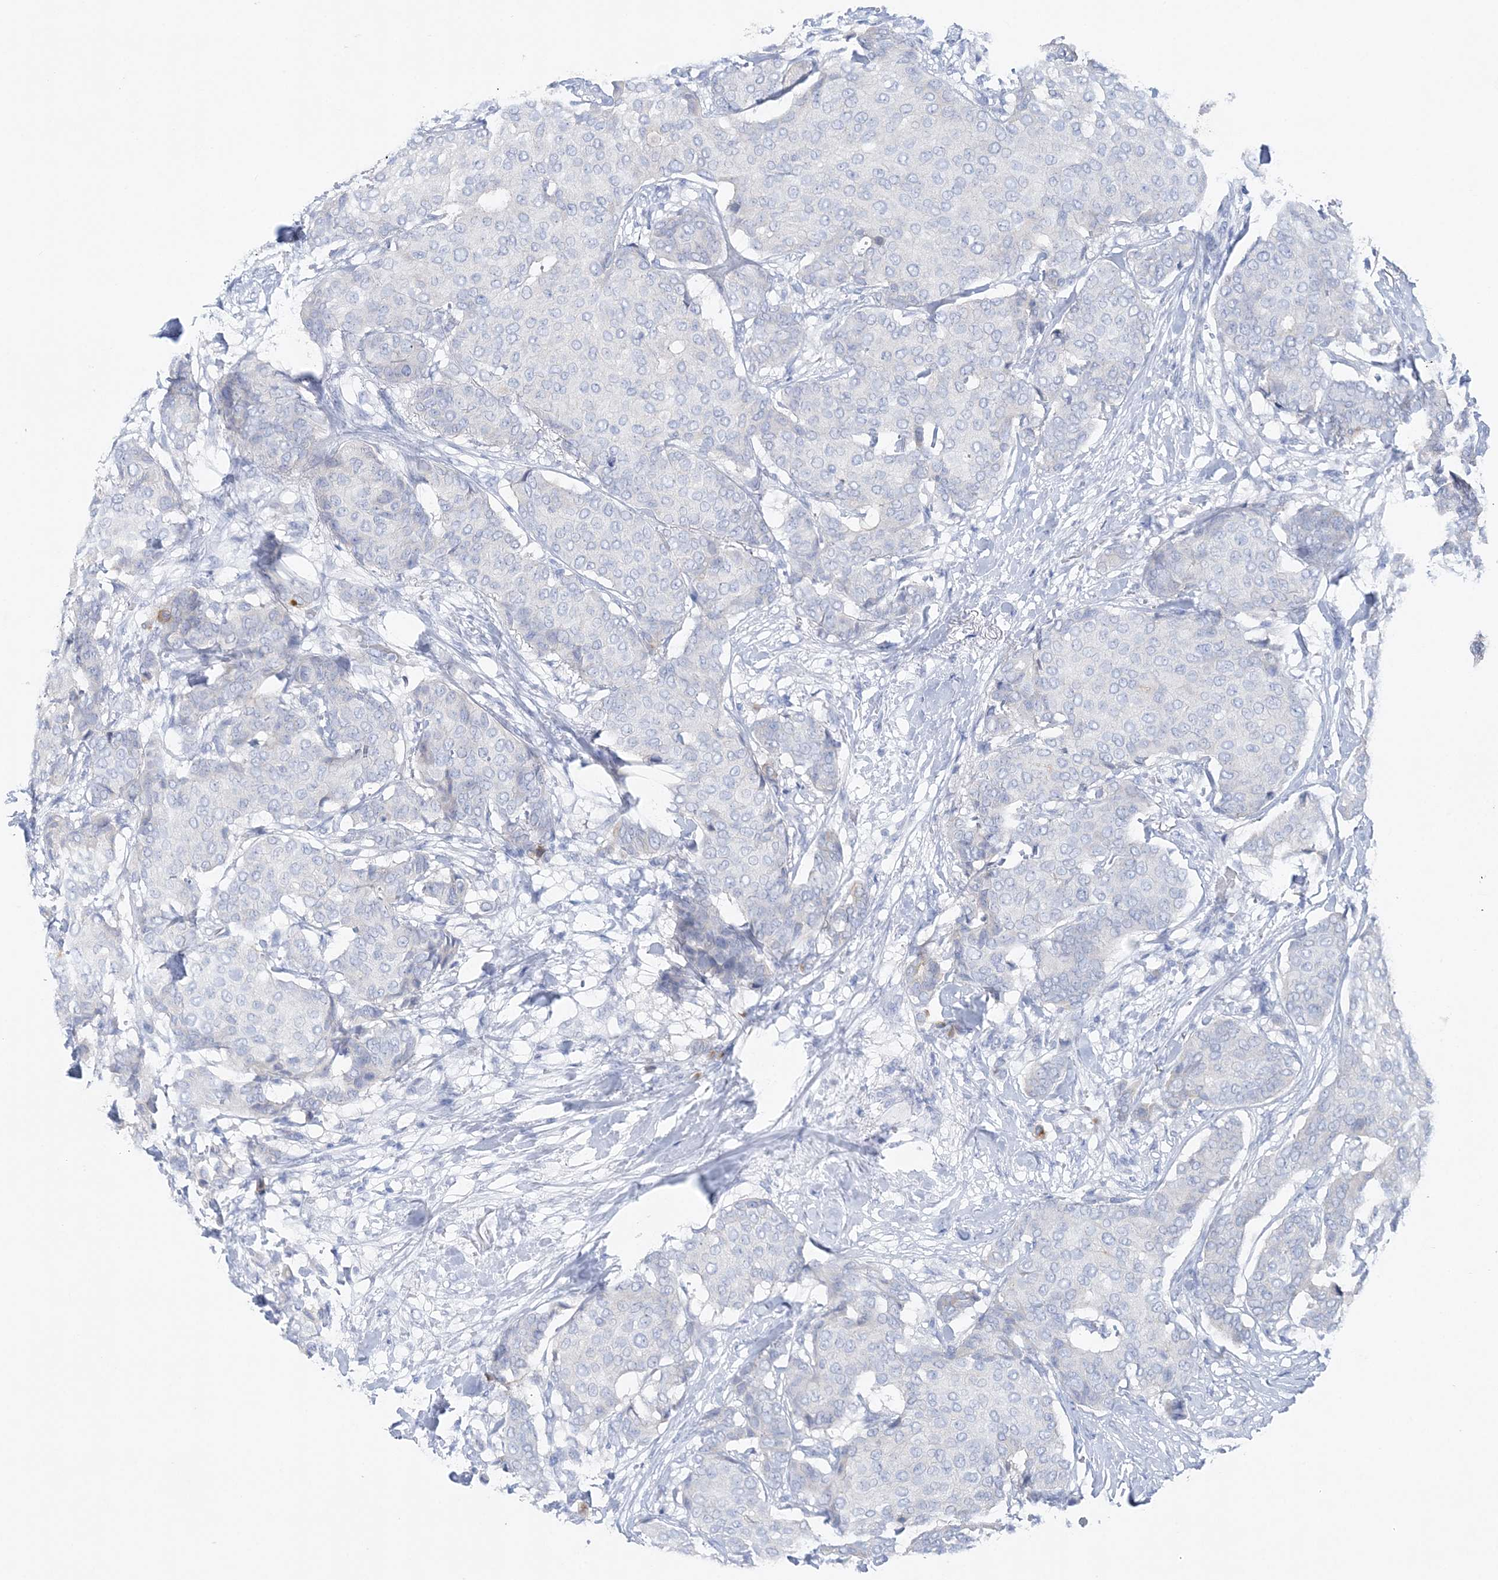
{"staining": {"intensity": "negative", "quantity": "none", "location": "none"}, "tissue": "breast cancer", "cell_type": "Tumor cells", "image_type": "cancer", "snomed": [{"axis": "morphology", "description": "Duct carcinoma"}, {"axis": "topography", "description": "Breast"}], "caption": "This is an immunohistochemistry (IHC) image of human breast cancer. There is no staining in tumor cells.", "gene": "SLC5A6", "patient": {"sex": "female", "age": 75}}